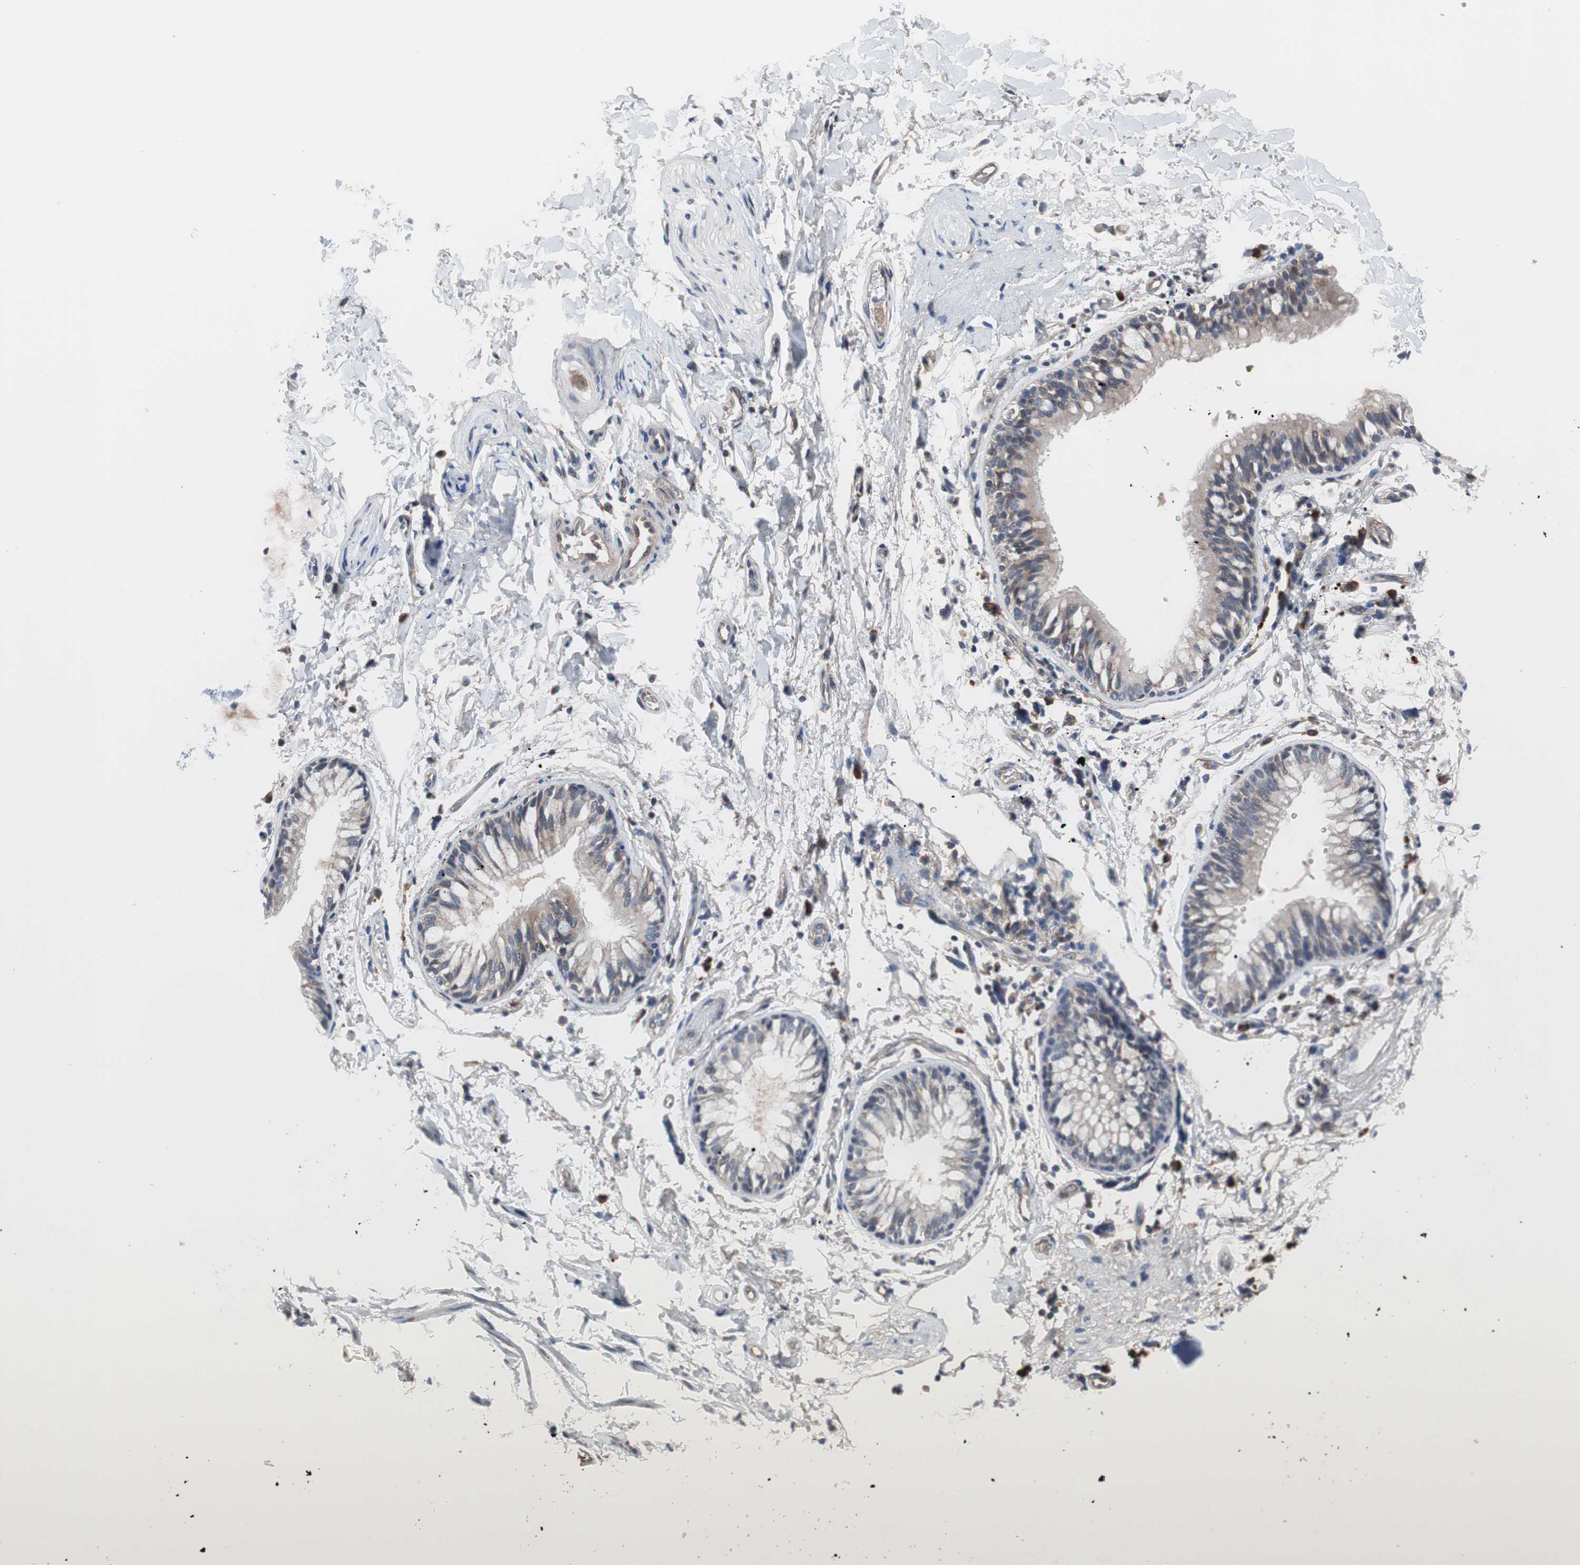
{"staining": {"intensity": "weak", "quantity": "<25%", "location": "cytoplasmic/membranous"}, "tissue": "adipose tissue", "cell_type": "Adipocytes", "image_type": "normal", "snomed": [{"axis": "morphology", "description": "Normal tissue, NOS"}, {"axis": "topography", "description": "Cartilage tissue"}, {"axis": "topography", "description": "Bronchus"}], "caption": "This is an immunohistochemistry (IHC) micrograph of unremarkable human adipose tissue. There is no staining in adipocytes.", "gene": "KANSL1", "patient": {"sex": "female", "age": 73}}